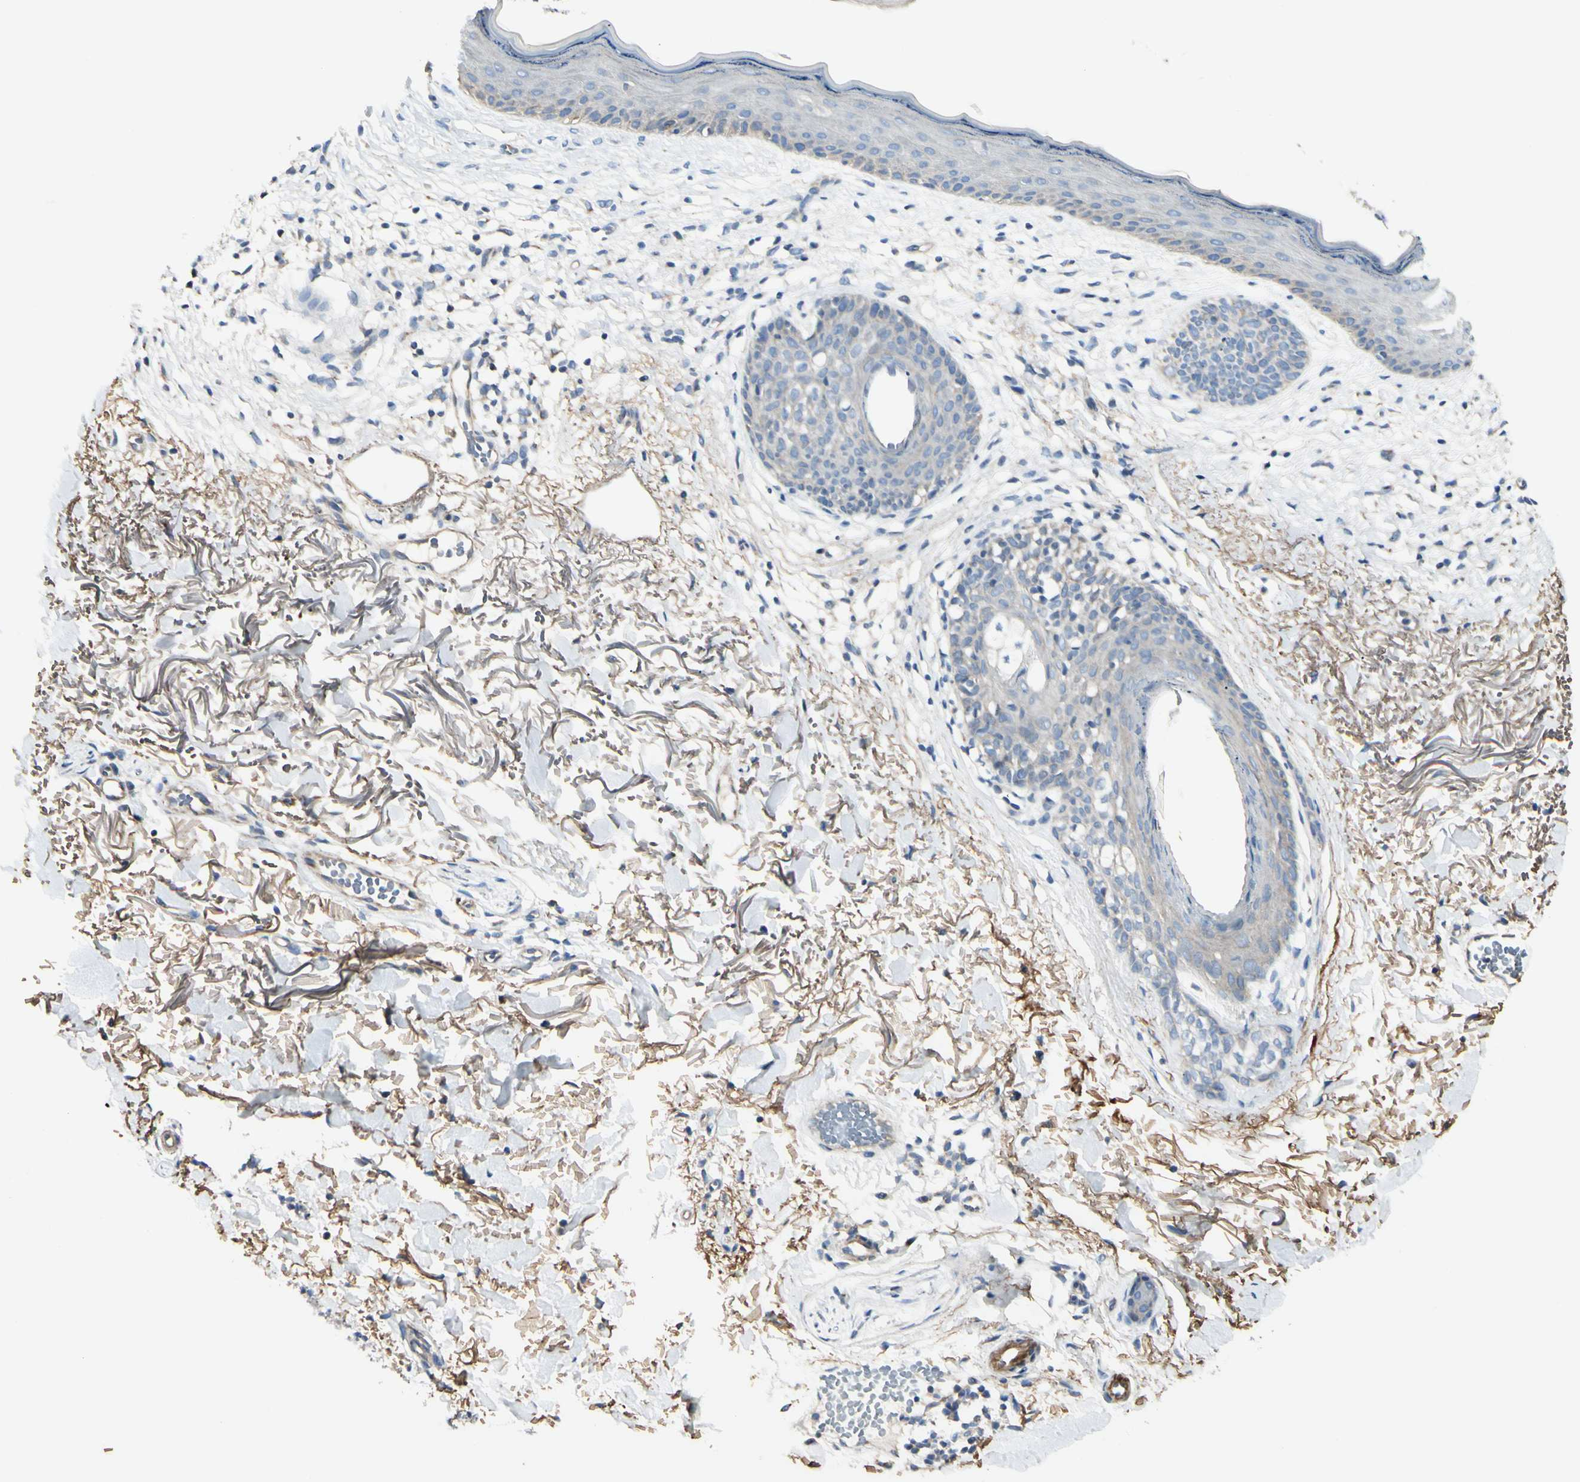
{"staining": {"intensity": "weak", "quantity": ">75%", "location": "cytoplasmic/membranous"}, "tissue": "skin cancer", "cell_type": "Tumor cells", "image_type": "cancer", "snomed": [{"axis": "morphology", "description": "Basal cell carcinoma"}, {"axis": "topography", "description": "Skin"}], "caption": "Immunohistochemical staining of skin cancer reveals low levels of weak cytoplasmic/membranous protein expression in approximately >75% of tumor cells.", "gene": "EPHA3", "patient": {"sex": "female", "age": 70}}